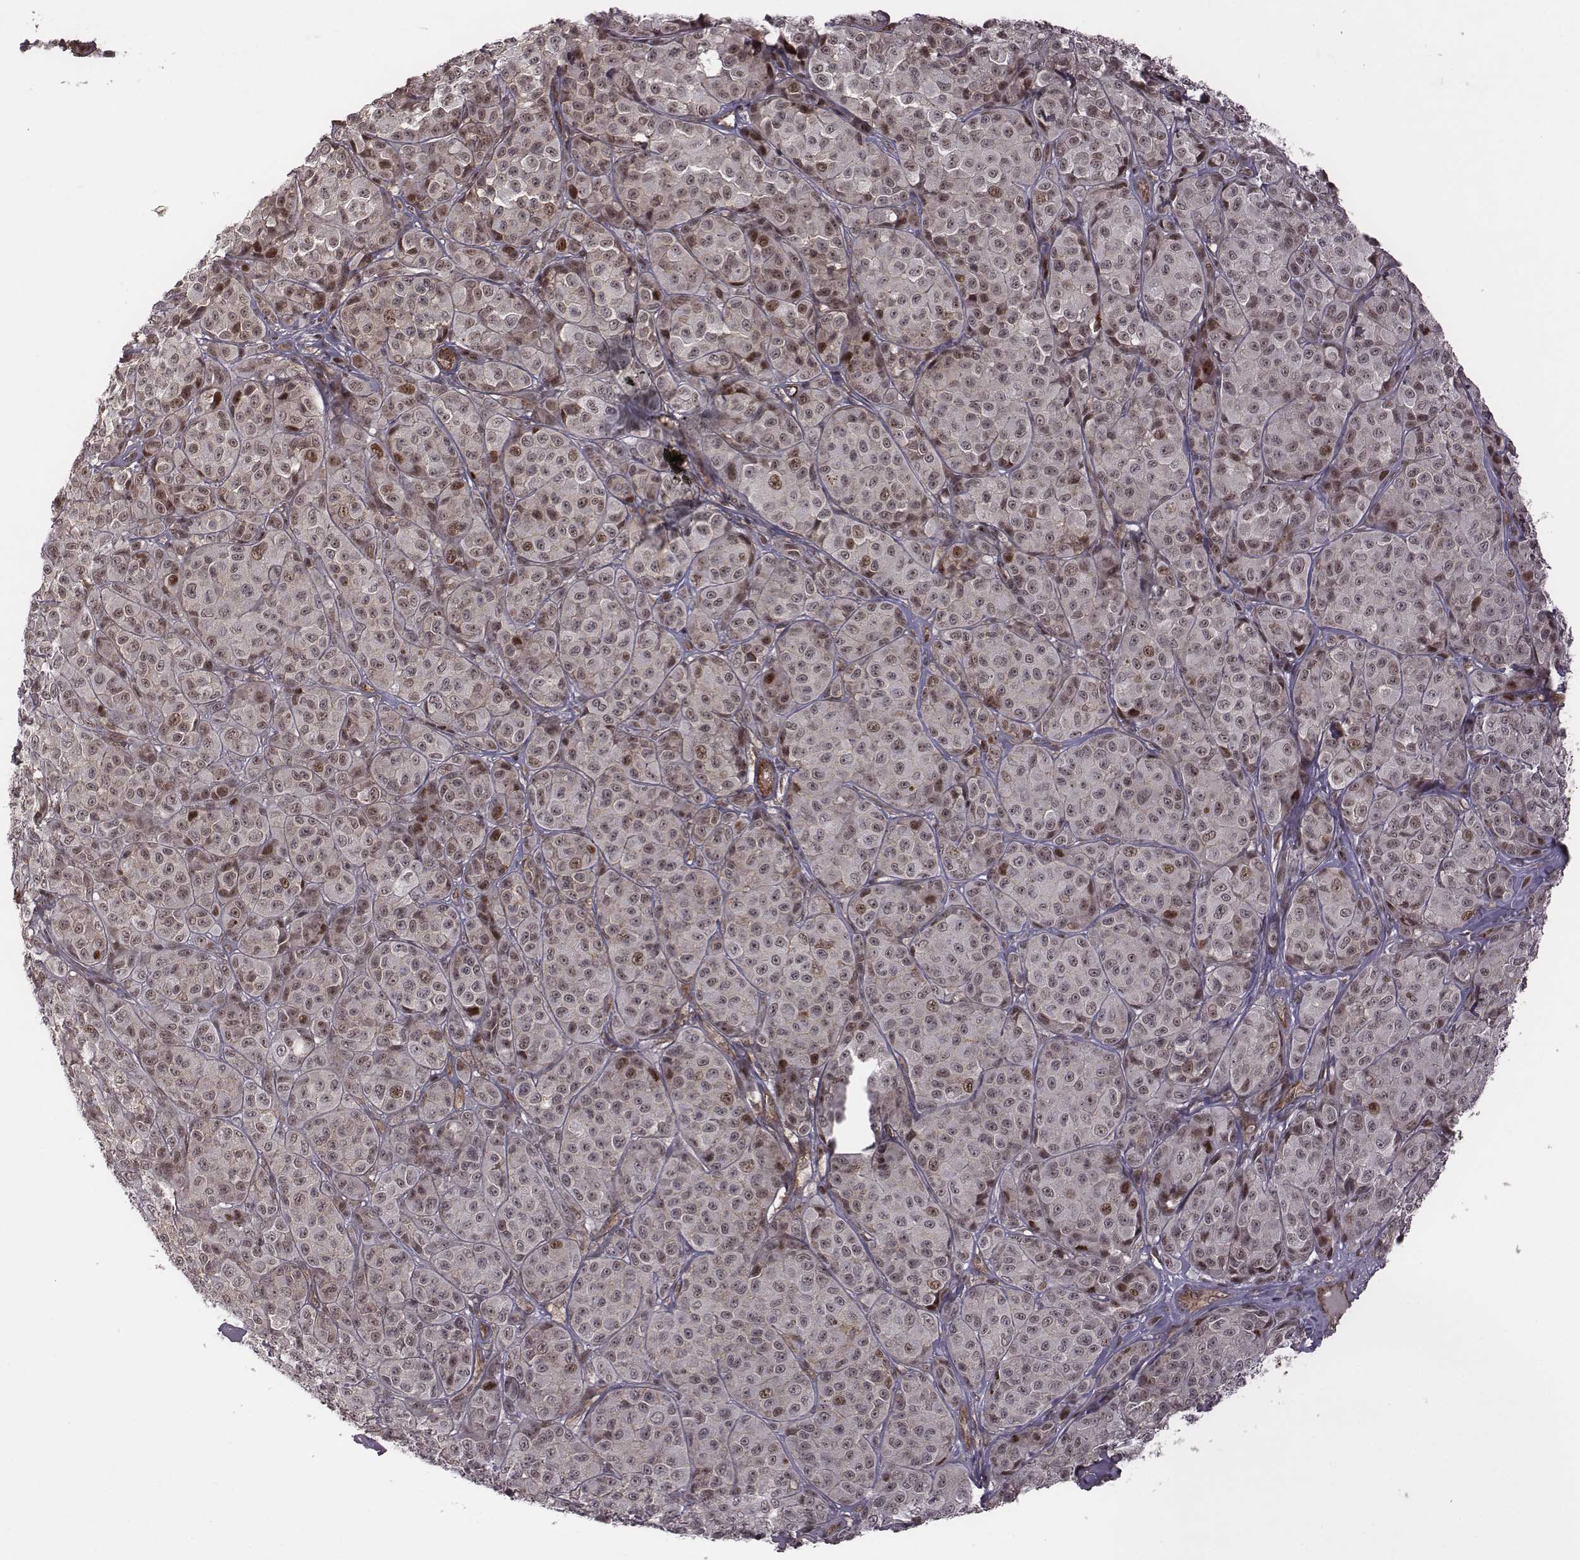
{"staining": {"intensity": "weak", "quantity": "<25%", "location": "nuclear"}, "tissue": "melanoma", "cell_type": "Tumor cells", "image_type": "cancer", "snomed": [{"axis": "morphology", "description": "Malignant melanoma, NOS"}, {"axis": "topography", "description": "Skin"}], "caption": "Immunohistochemical staining of melanoma demonstrates no significant positivity in tumor cells.", "gene": "RPL3", "patient": {"sex": "male", "age": 89}}